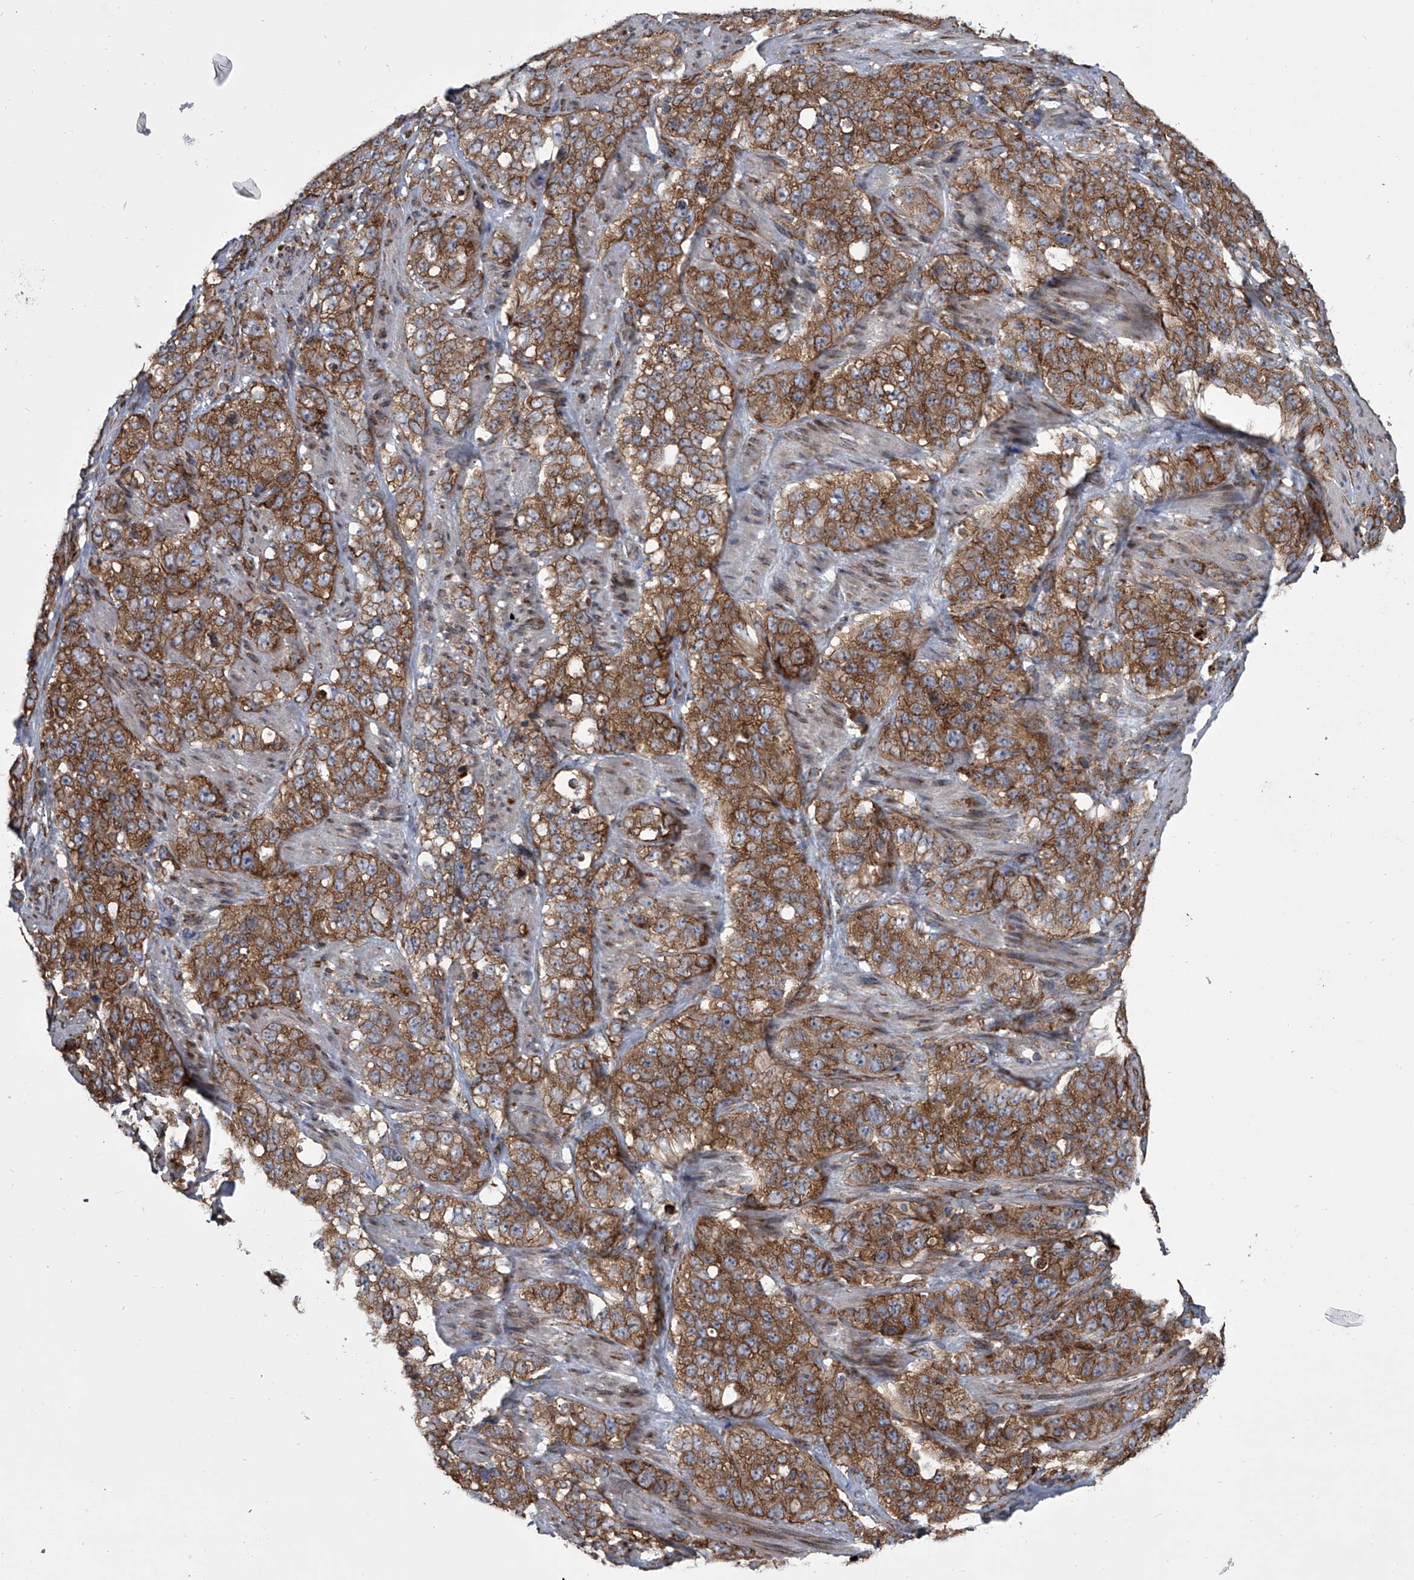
{"staining": {"intensity": "moderate", "quantity": ">75%", "location": "cytoplasmic/membranous"}, "tissue": "stomach cancer", "cell_type": "Tumor cells", "image_type": "cancer", "snomed": [{"axis": "morphology", "description": "Adenocarcinoma, NOS"}, {"axis": "topography", "description": "Stomach"}], "caption": "Stomach cancer (adenocarcinoma) stained with a brown dye exhibits moderate cytoplasmic/membranous positive positivity in approximately >75% of tumor cells.", "gene": "ZC3H15", "patient": {"sex": "male", "age": 48}}